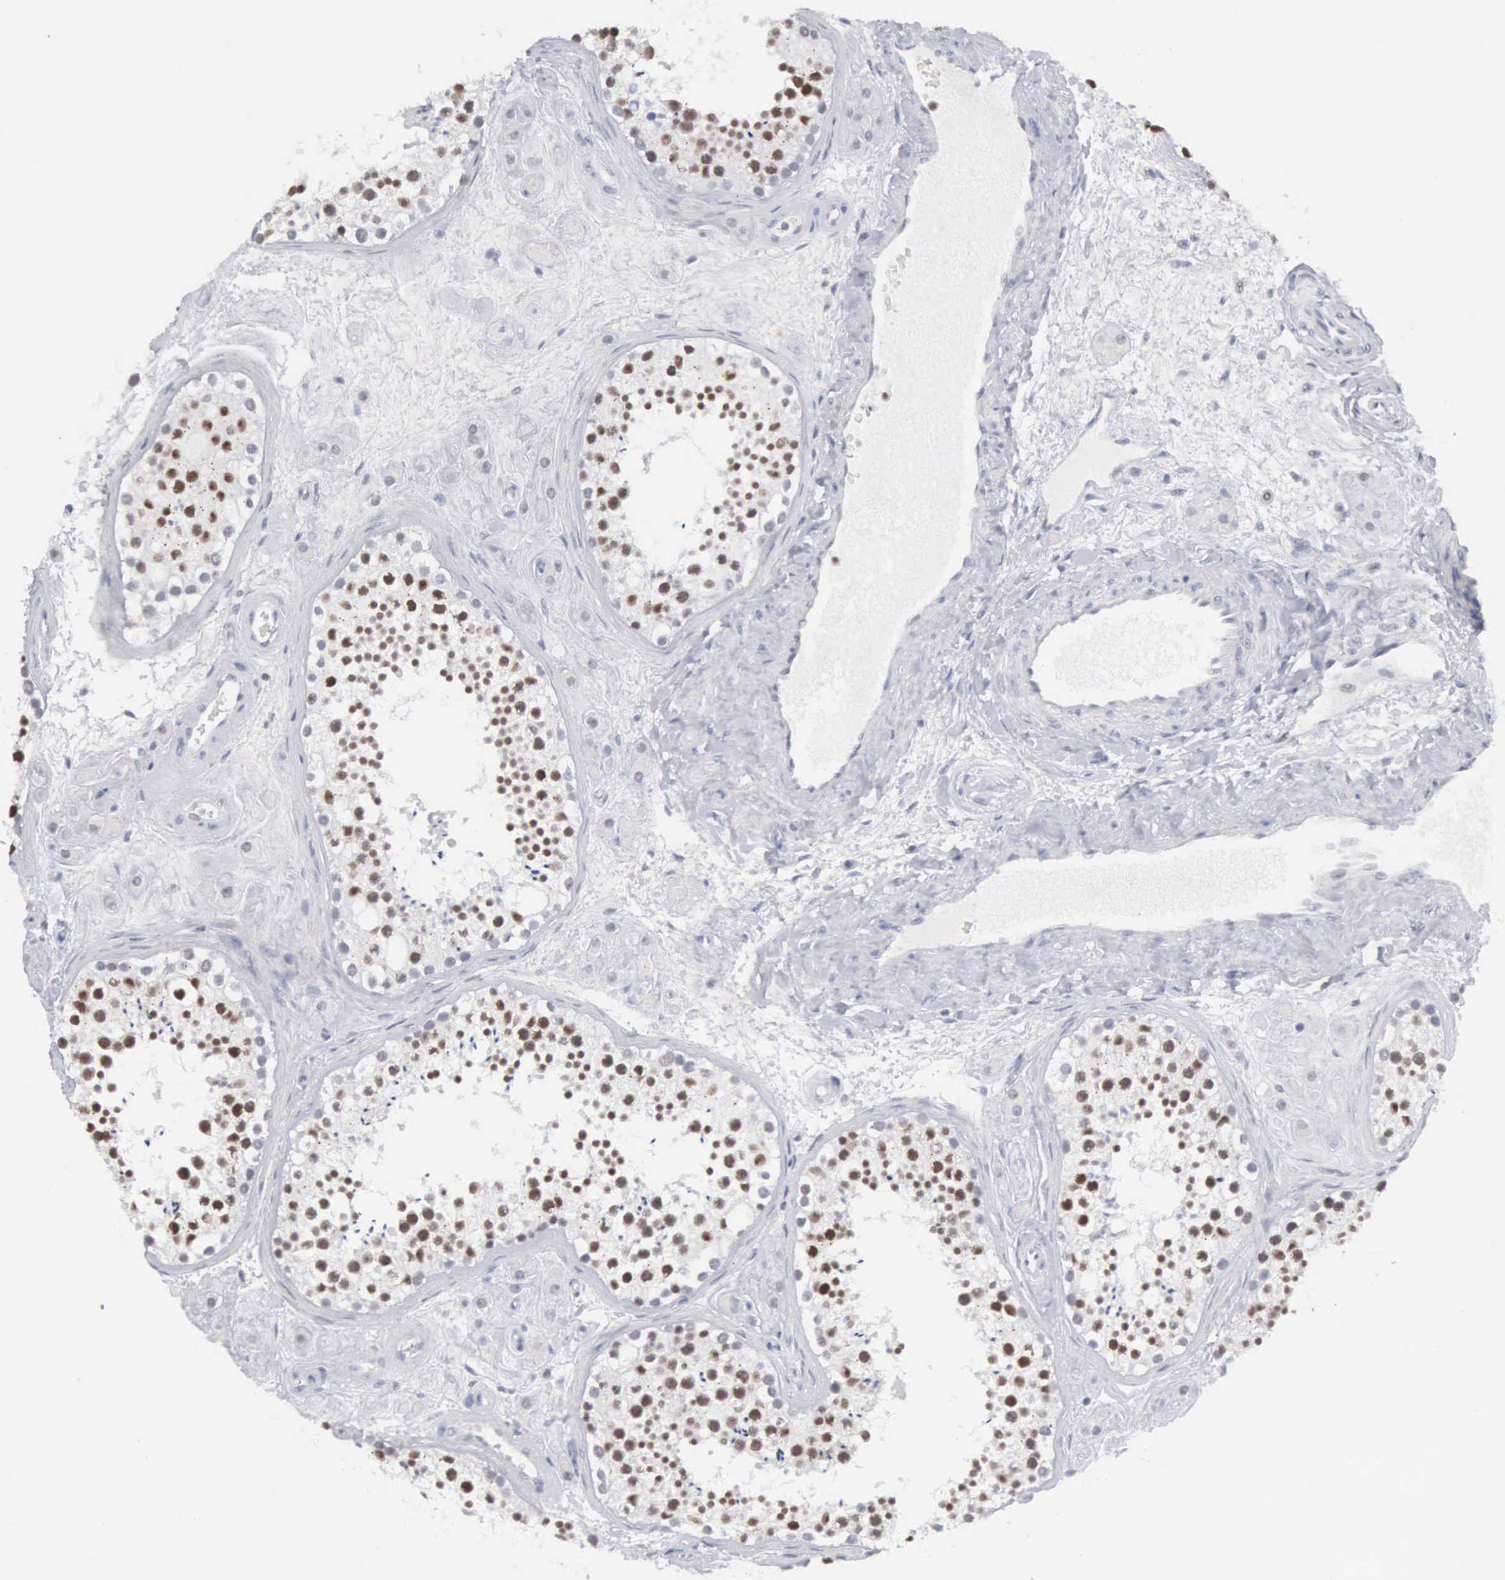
{"staining": {"intensity": "strong", "quantity": ">75%", "location": "nuclear"}, "tissue": "testis", "cell_type": "Cells in seminiferous ducts", "image_type": "normal", "snomed": [{"axis": "morphology", "description": "Normal tissue, NOS"}, {"axis": "topography", "description": "Testis"}], "caption": "The image shows staining of unremarkable testis, revealing strong nuclear protein expression (brown color) within cells in seminiferous ducts.", "gene": "MNAT1", "patient": {"sex": "male", "age": 38}}